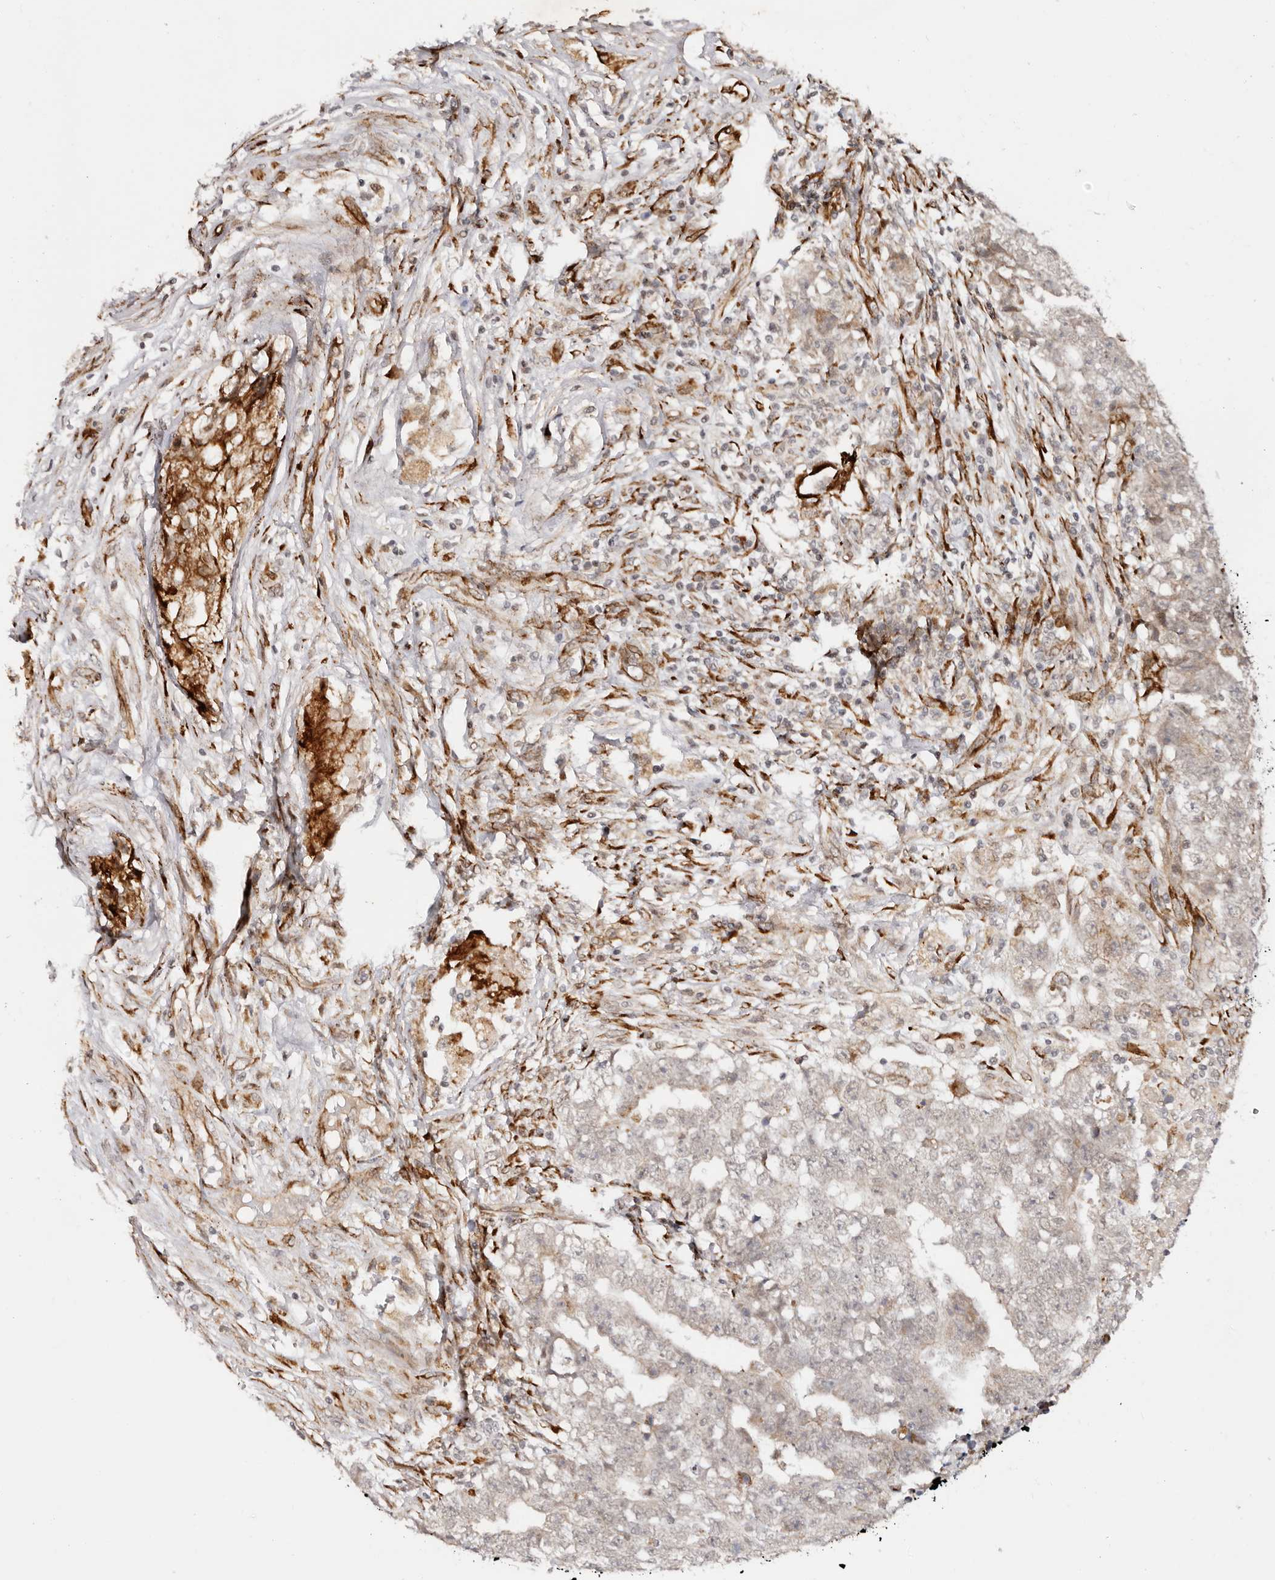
{"staining": {"intensity": "negative", "quantity": "none", "location": "none"}, "tissue": "testis cancer", "cell_type": "Tumor cells", "image_type": "cancer", "snomed": [{"axis": "morphology", "description": "Carcinoma, Embryonal, NOS"}, {"axis": "topography", "description": "Testis"}], "caption": "Tumor cells are negative for brown protein staining in embryonal carcinoma (testis). Brightfield microscopy of IHC stained with DAB (3,3'-diaminobenzidine) (brown) and hematoxylin (blue), captured at high magnification.", "gene": "BCL2L15", "patient": {"sex": "male", "age": 25}}